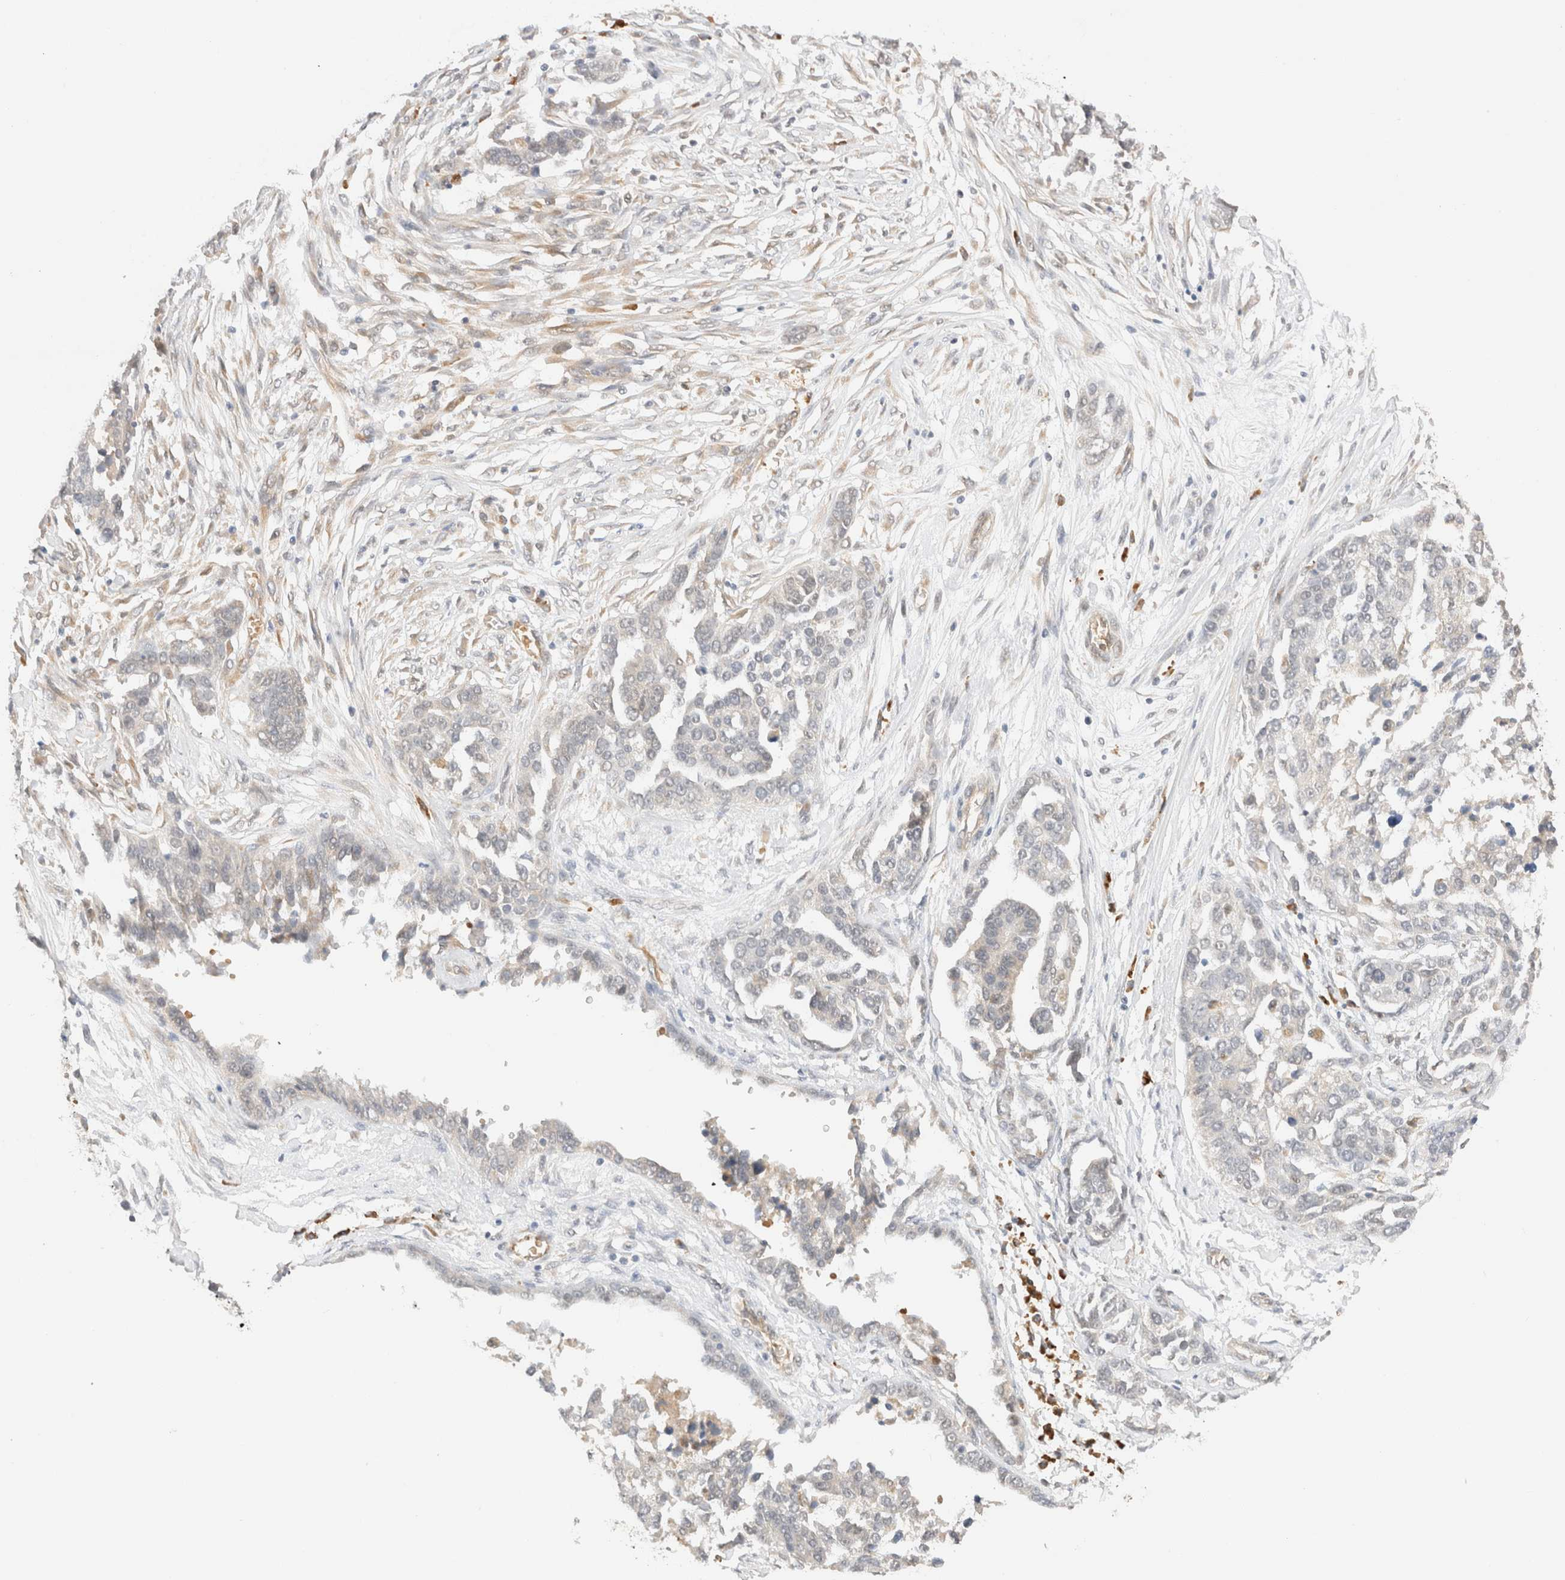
{"staining": {"intensity": "negative", "quantity": "none", "location": "none"}, "tissue": "ovarian cancer", "cell_type": "Tumor cells", "image_type": "cancer", "snomed": [{"axis": "morphology", "description": "Cystadenocarcinoma, serous, NOS"}, {"axis": "topography", "description": "Ovary"}], "caption": "The image exhibits no staining of tumor cells in ovarian cancer.", "gene": "SYVN1", "patient": {"sex": "female", "age": 44}}